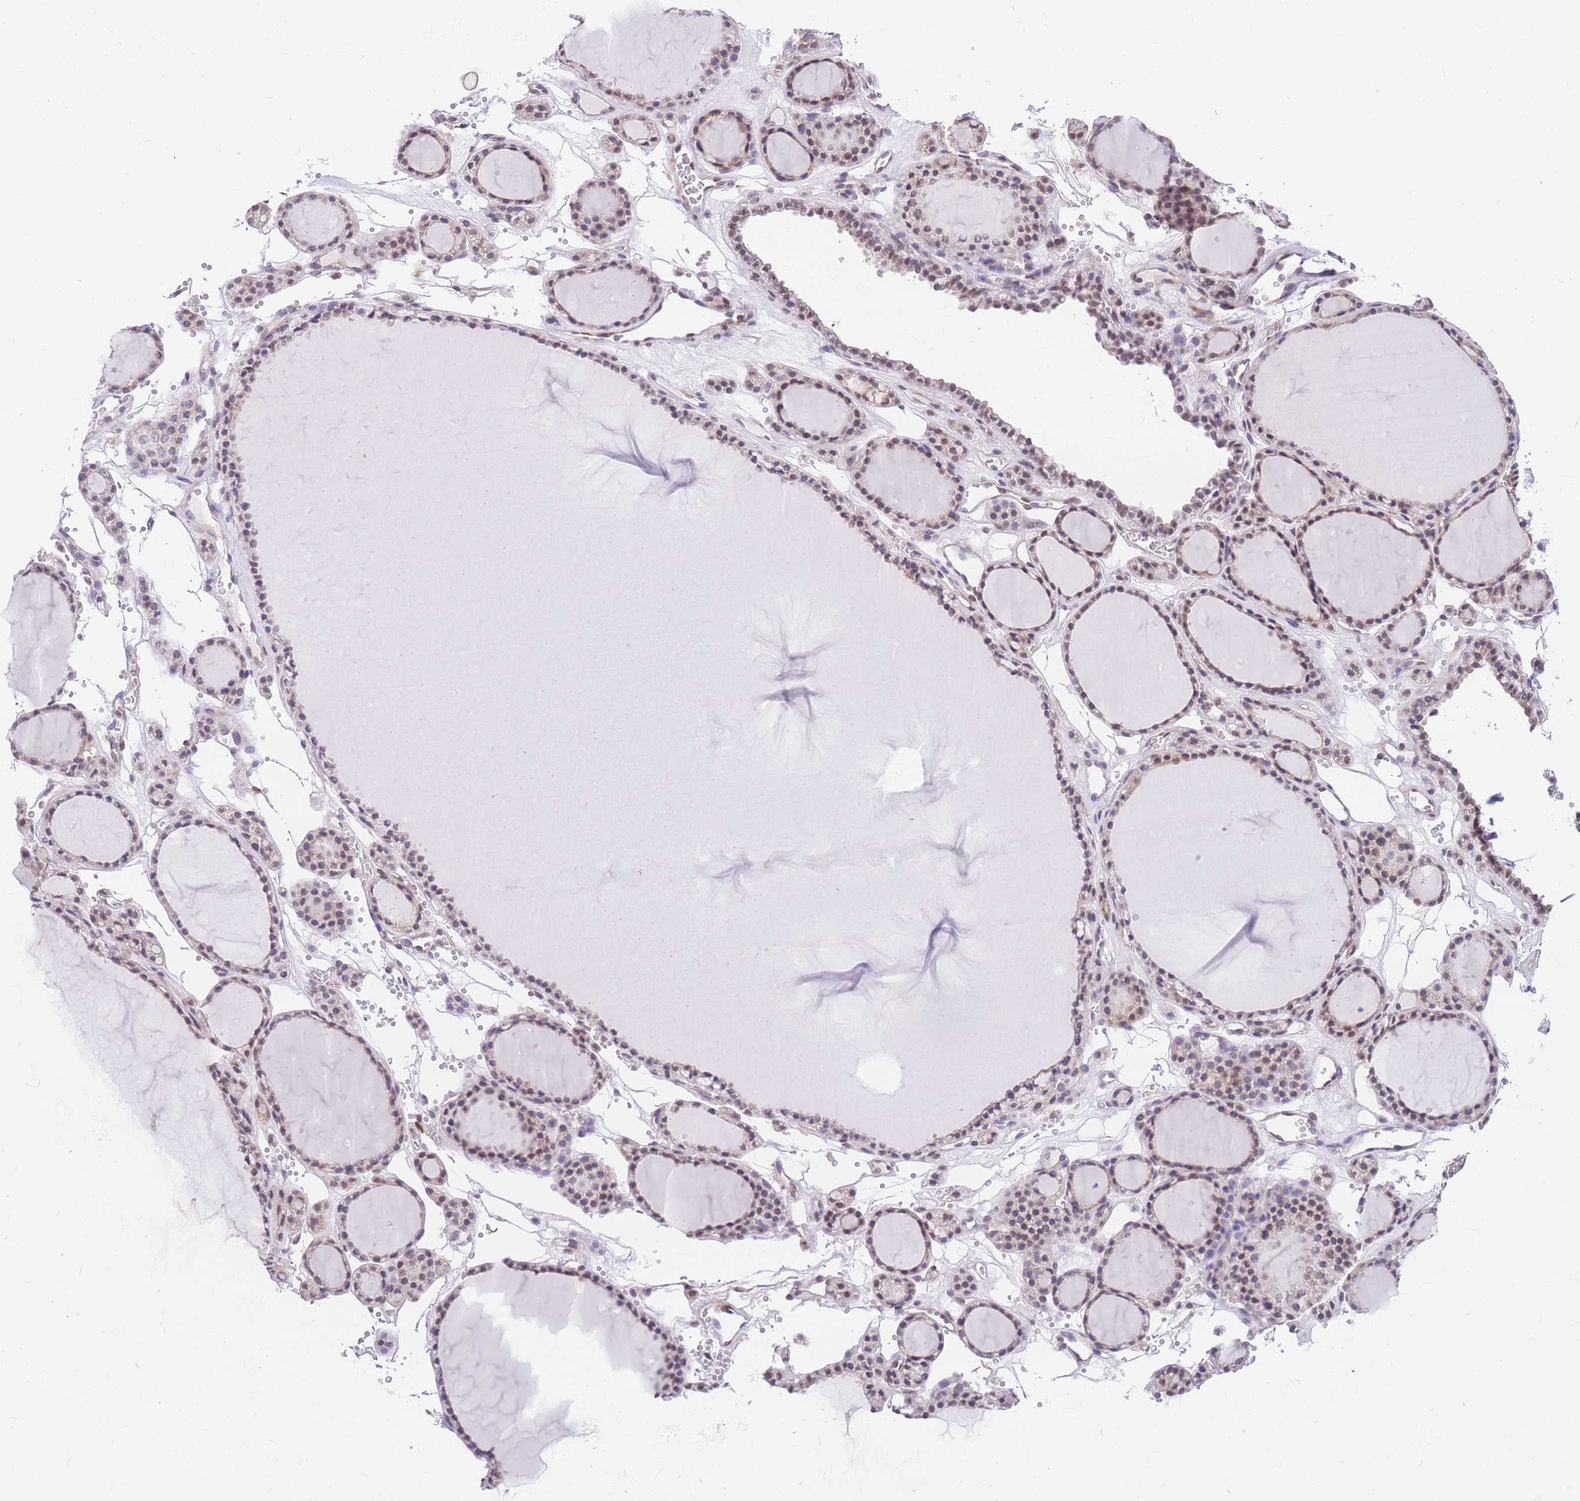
{"staining": {"intensity": "weak", "quantity": "25%-75%", "location": "cytoplasmic/membranous,nuclear"}, "tissue": "thyroid gland", "cell_type": "Glandular cells", "image_type": "normal", "snomed": [{"axis": "morphology", "description": "Normal tissue, NOS"}, {"axis": "topography", "description": "Thyroid gland"}], "caption": "Normal thyroid gland was stained to show a protein in brown. There is low levels of weak cytoplasmic/membranous,nuclear expression in about 25%-75% of glandular cells. Nuclei are stained in blue.", "gene": "S100PBP", "patient": {"sex": "female", "age": 28}}